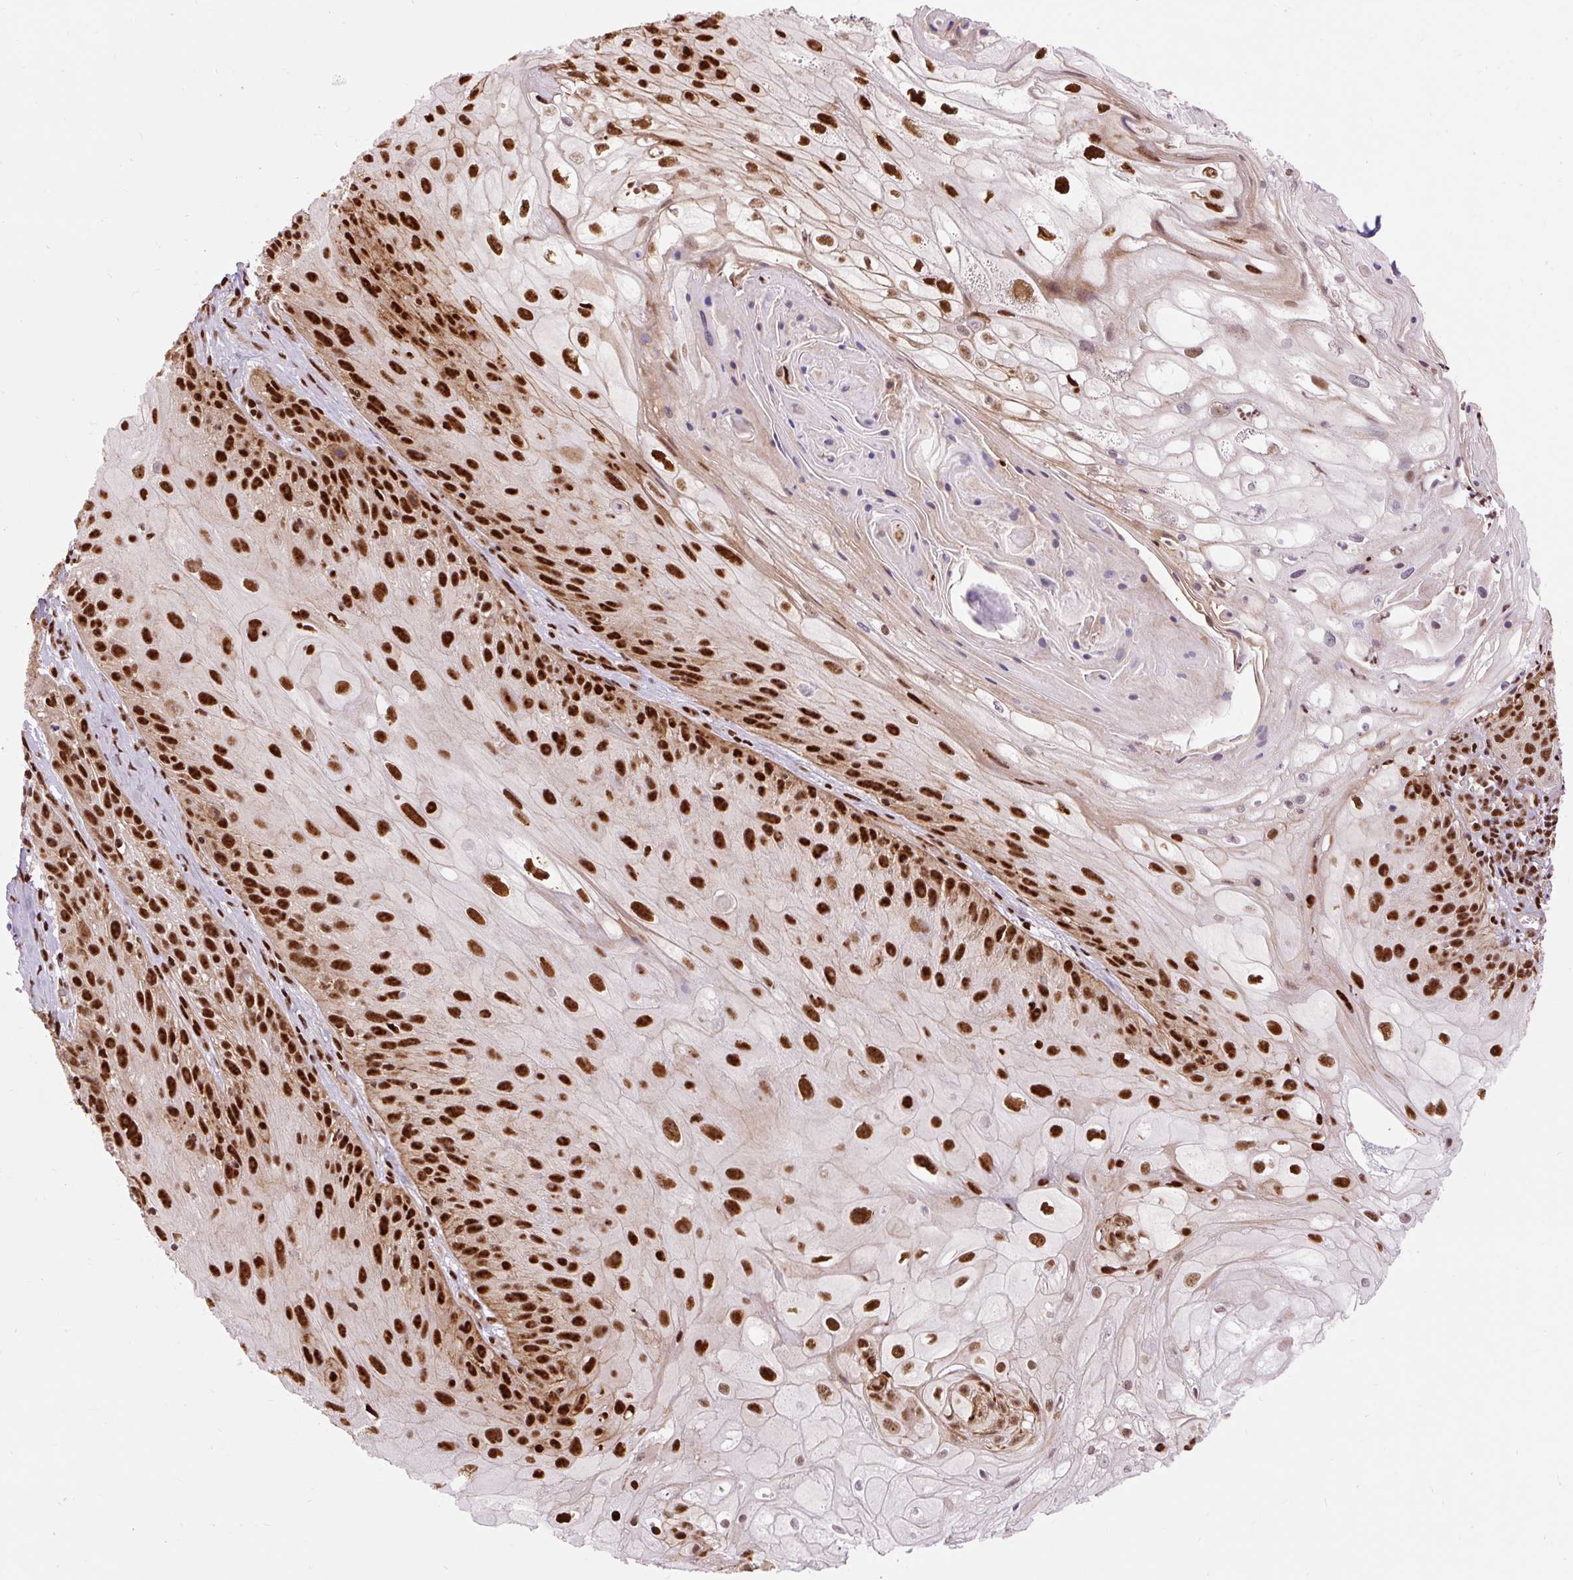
{"staining": {"intensity": "strong", "quantity": ">75%", "location": "nuclear"}, "tissue": "skin cancer", "cell_type": "Tumor cells", "image_type": "cancer", "snomed": [{"axis": "morphology", "description": "Squamous cell carcinoma, NOS"}, {"axis": "topography", "description": "Skin"}, {"axis": "topography", "description": "Vulva"}], "caption": "The micrograph shows a brown stain indicating the presence of a protein in the nuclear of tumor cells in skin cancer (squamous cell carcinoma). Immunohistochemistry stains the protein in brown and the nuclei are stained blue.", "gene": "MECOM", "patient": {"sex": "female", "age": 76}}